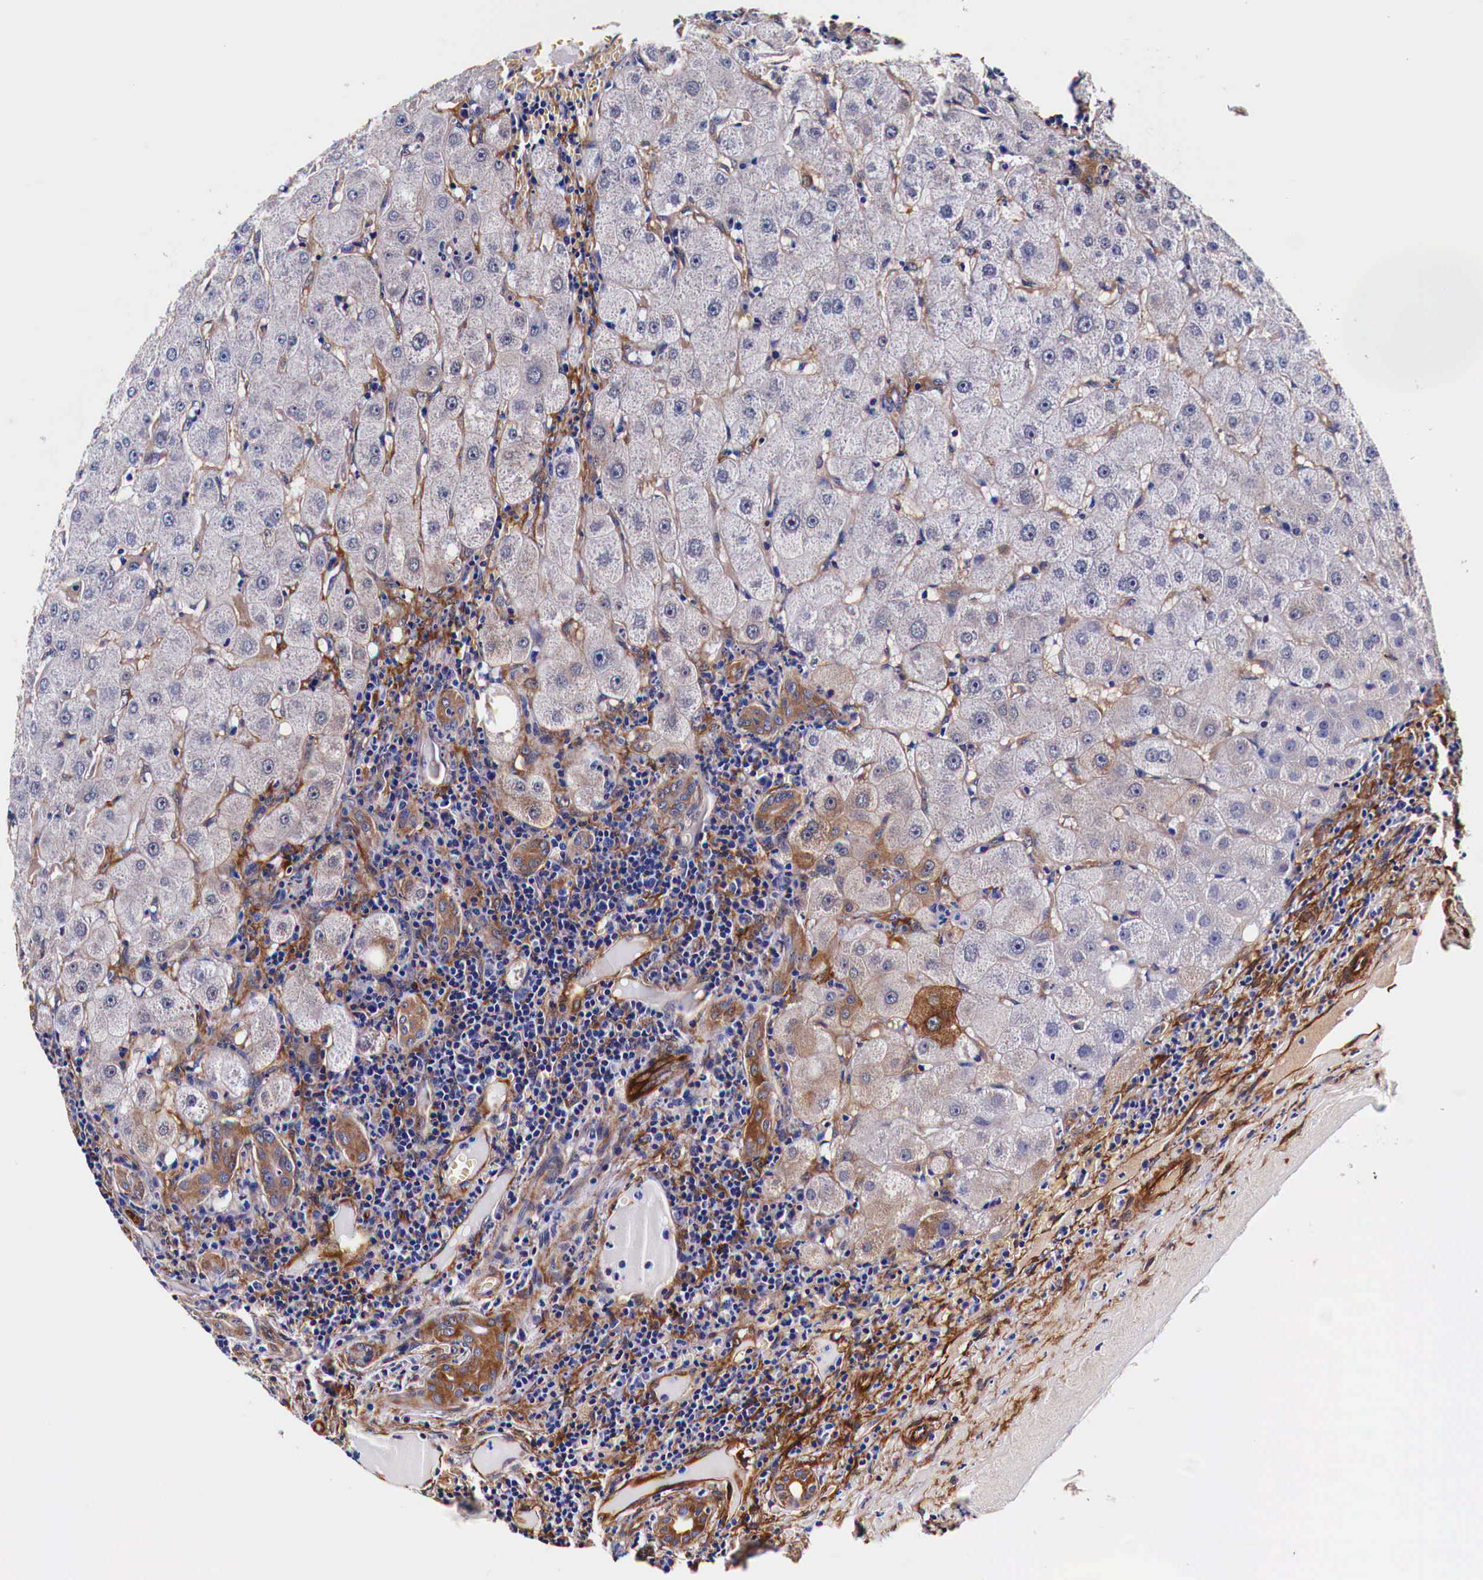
{"staining": {"intensity": "strong", "quantity": ">75%", "location": "cytoplasmic/membranous"}, "tissue": "liver", "cell_type": "Cholangiocytes", "image_type": "normal", "snomed": [{"axis": "morphology", "description": "Normal tissue, NOS"}, {"axis": "topography", "description": "Liver"}], "caption": "A high-resolution image shows IHC staining of benign liver, which shows strong cytoplasmic/membranous positivity in approximately >75% of cholangiocytes.", "gene": "HSPB1", "patient": {"sex": "female", "age": 79}}